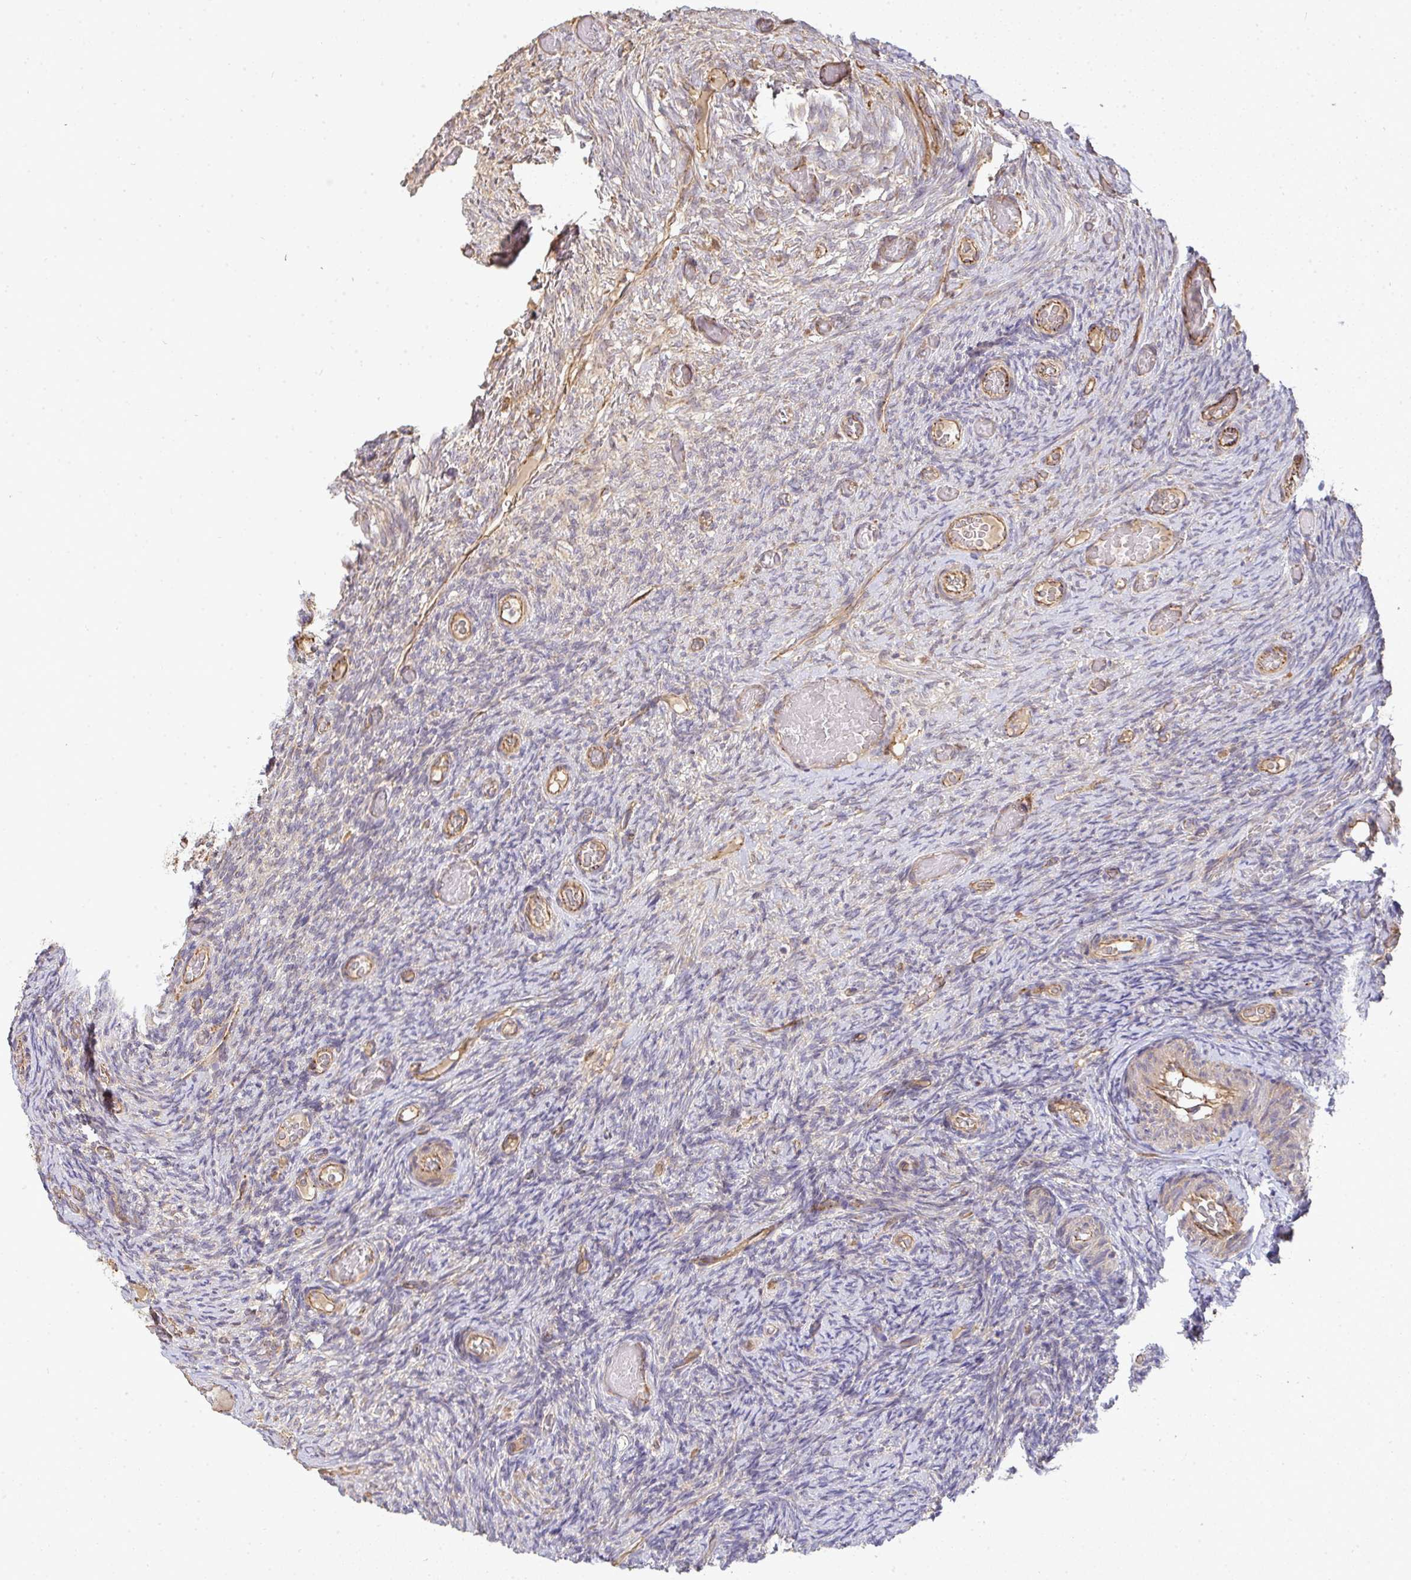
{"staining": {"intensity": "negative", "quantity": "none", "location": "none"}, "tissue": "ovary", "cell_type": "Ovarian stroma cells", "image_type": "normal", "snomed": [{"axis": "morphology", "description": "Normal tissue, NOS"}, {"axis": "topography", "description": "Ovary"}], "caption": "The histopathology image shows no staining of ovarian stroma cells in normal ovary. Brightfield microscopy of immunohistochemistry stained with DAB (3,3'-diaminobenzidine) (brown) and hematoxylin (blue), captured at high magnification.", "gene": "B4GALT6", "patient": {"sex": "female", "age": 34}}